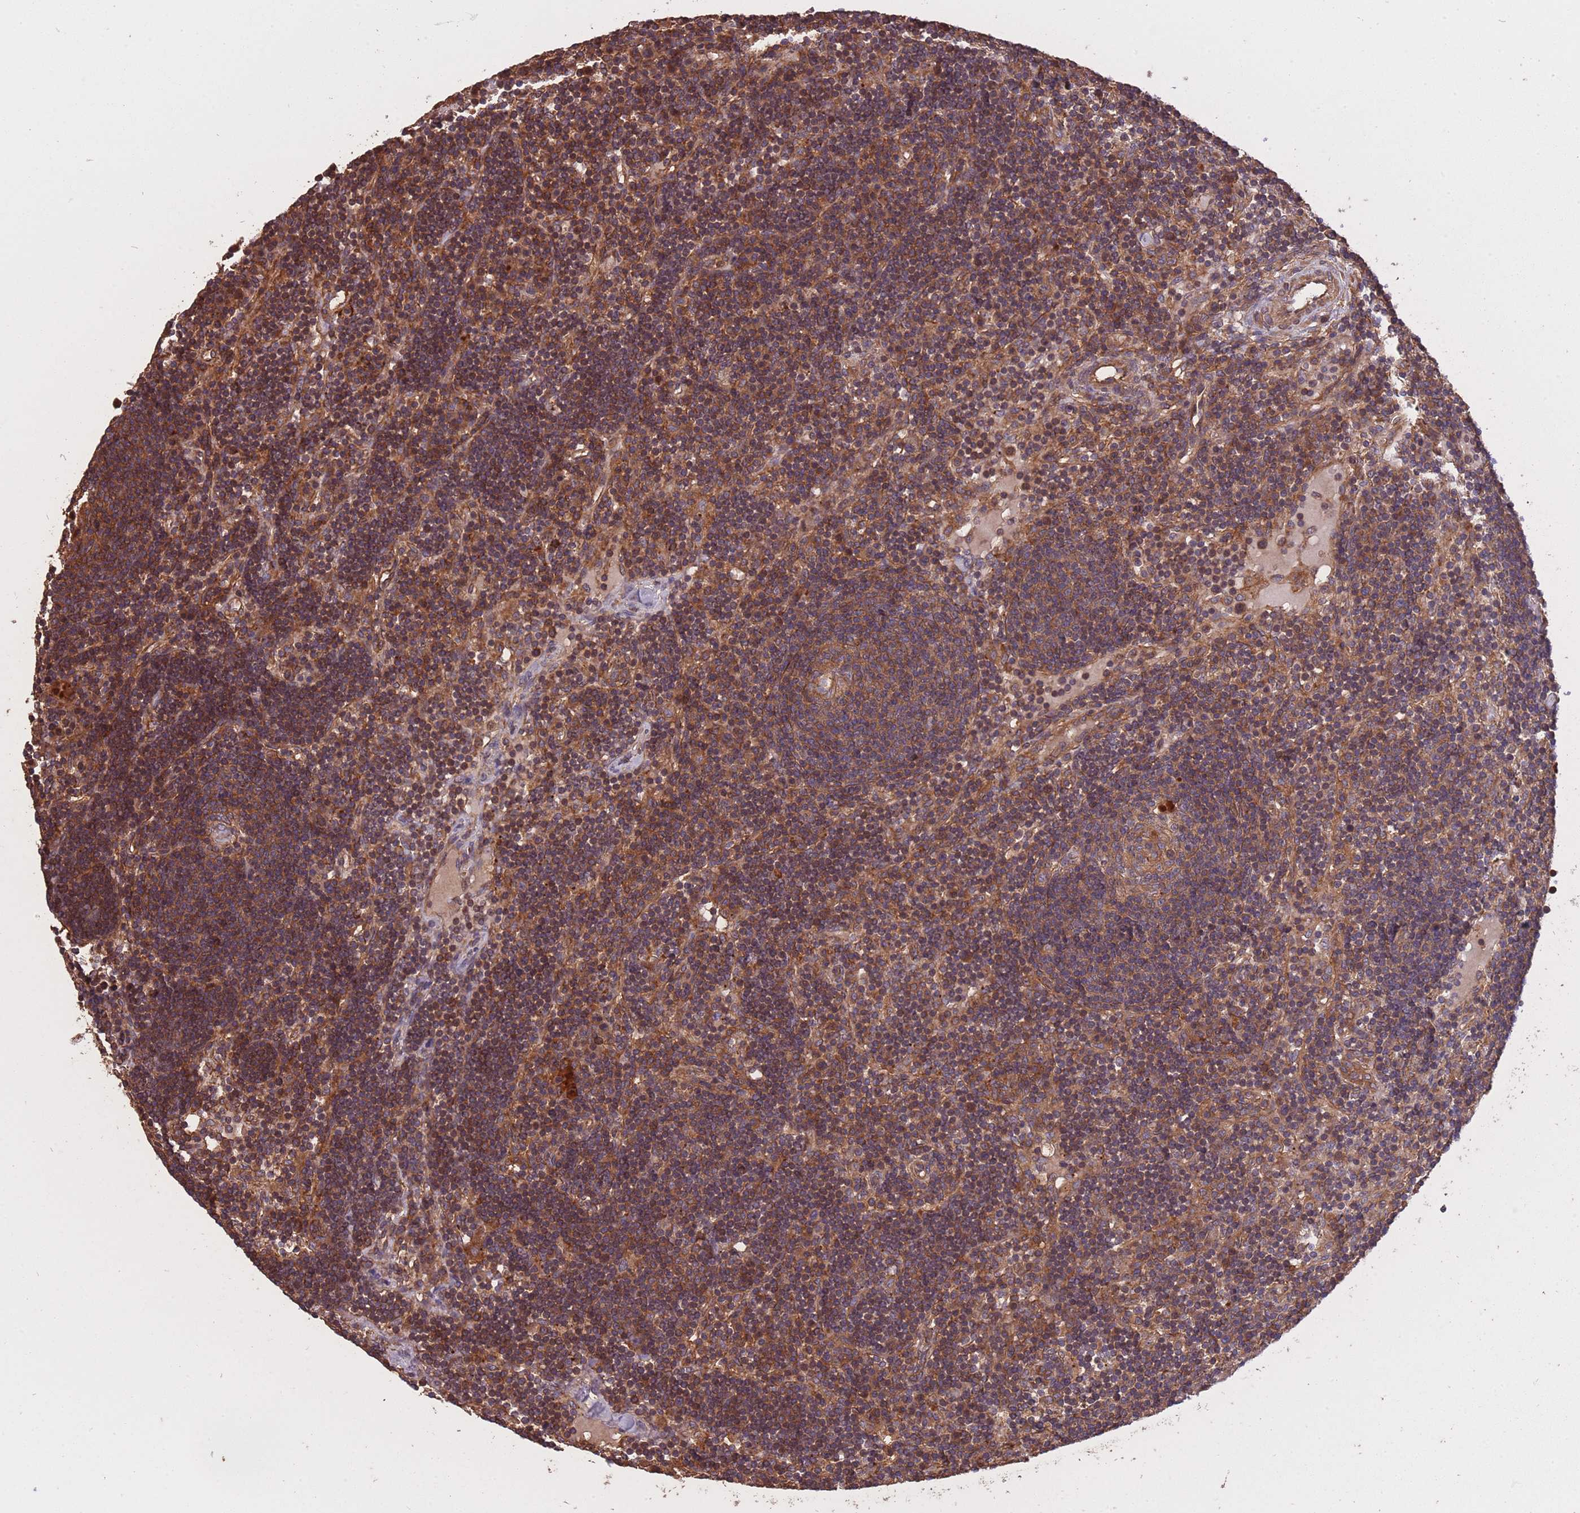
{"staining": {"intensity": "moderate", "quantity": ">75%", "location": "cytoplasmic/membranous"}, "tissue": "lymph node", "cell_type": "Germinal center cells", "image_type": "normal", "snomed": [{"axis": "morphology", "description": "Normal tissue, NOS"}, {"axis": "topography", "description": "Lymph node"}], "caption": "A high-resolution photomicrograph shows IHC staining of normal lymph node, which demonstrates moderate cytoplasmic/membranous positivity in approximately >75% of germinal center cells.", "gene": "ARMH3", "patient": {"sex": "male", "age": 53}}